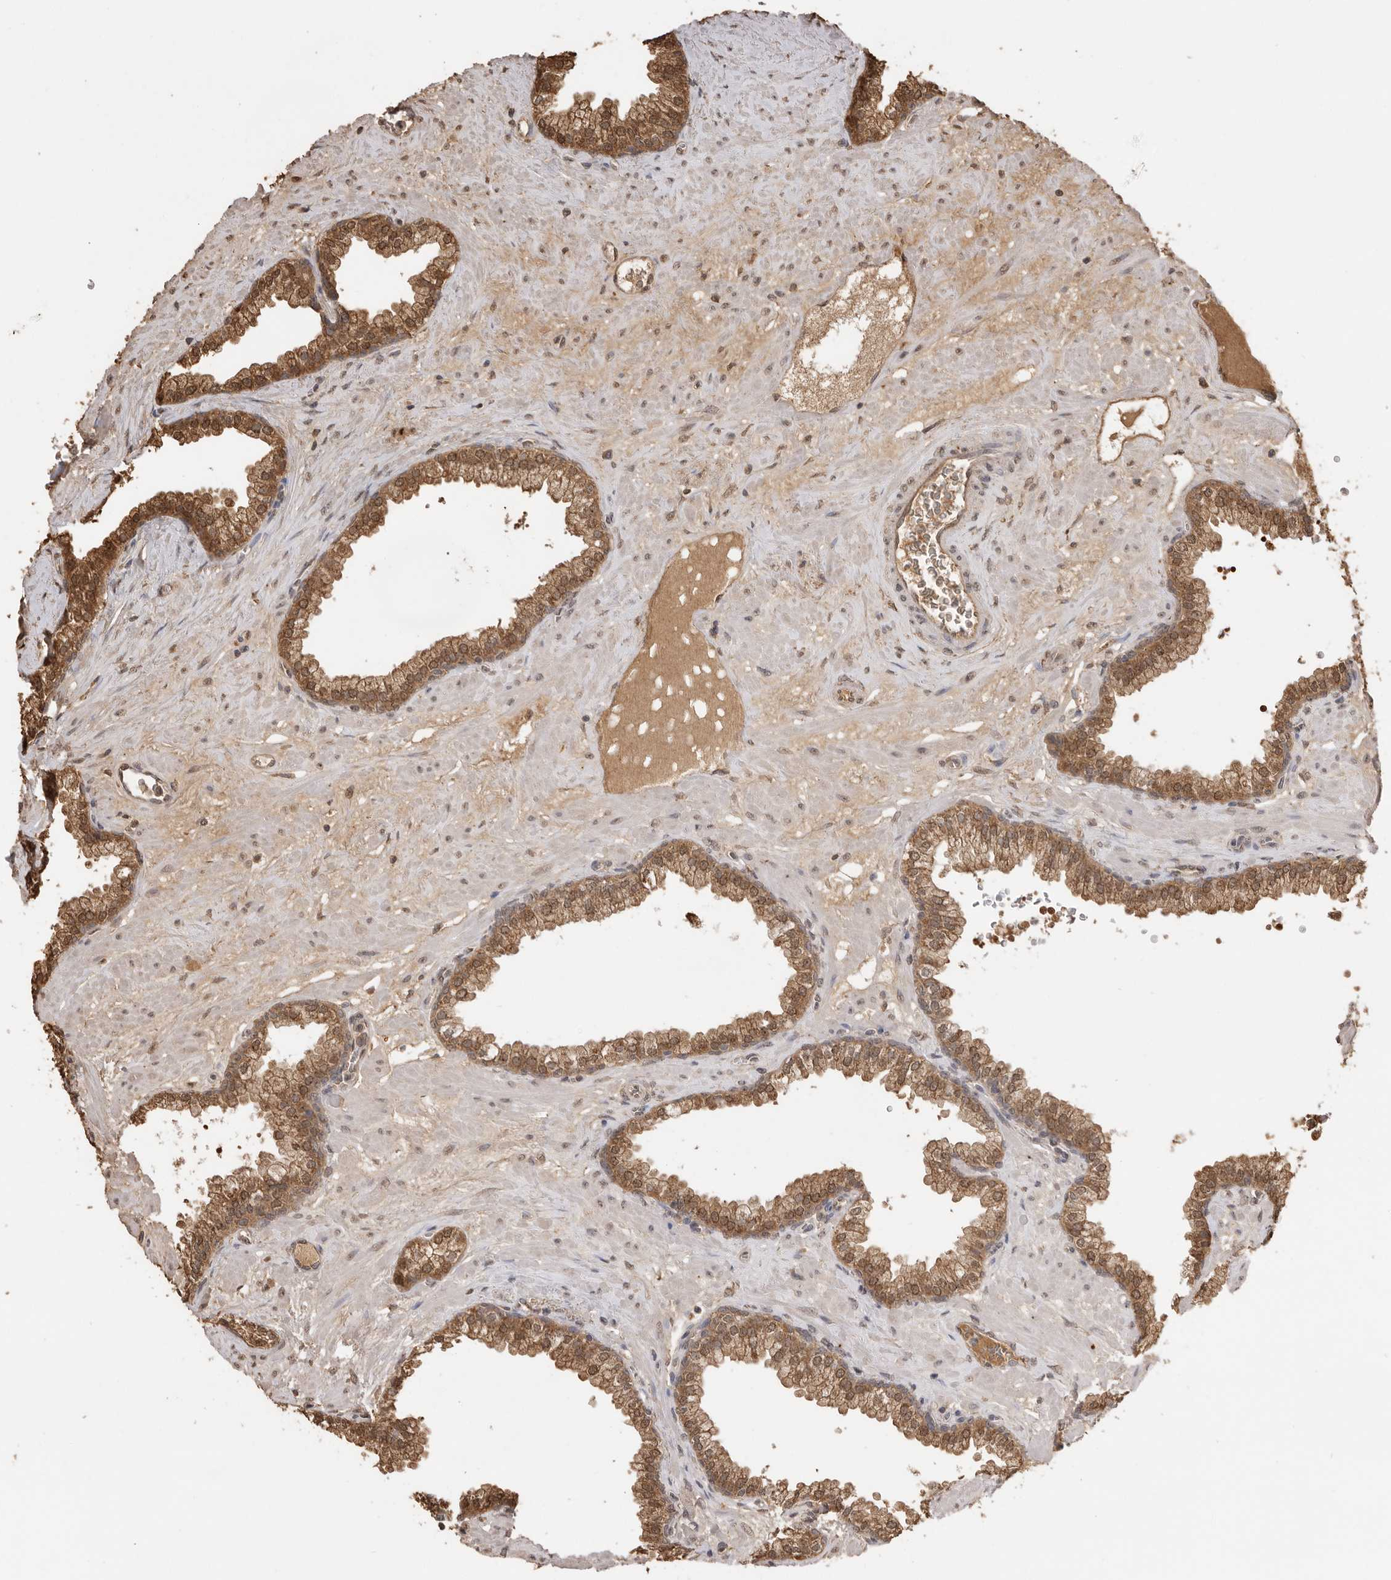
{"staining": {"intensity": "strong", "quantity": ">75%", "location": "cytoplasmic/membranous,nuclear"}, "tissue": "prostate", "cell_type": "Glandular cells", "image_type": "normal", "snomed": [{"axis": "morphology", "description": "Normal tissue, NOS"}, {"axis": "morphology", "description": "Urothelial carcinoma, Low grade"}, {"axis": "topography", "description": "Urinary bladder"}, {"axis": "topography", "description": "Prostate"}], "caption": "High-power microscopy captured an immunohistochemistry photomicrograph of unremarkable prostate, revealing strong cytoplasmic/membranous,nuclear expression in approximately >75% of glandular cells.", "gene": "JAG2", "patient": {"sex": "male", "age": 60}}